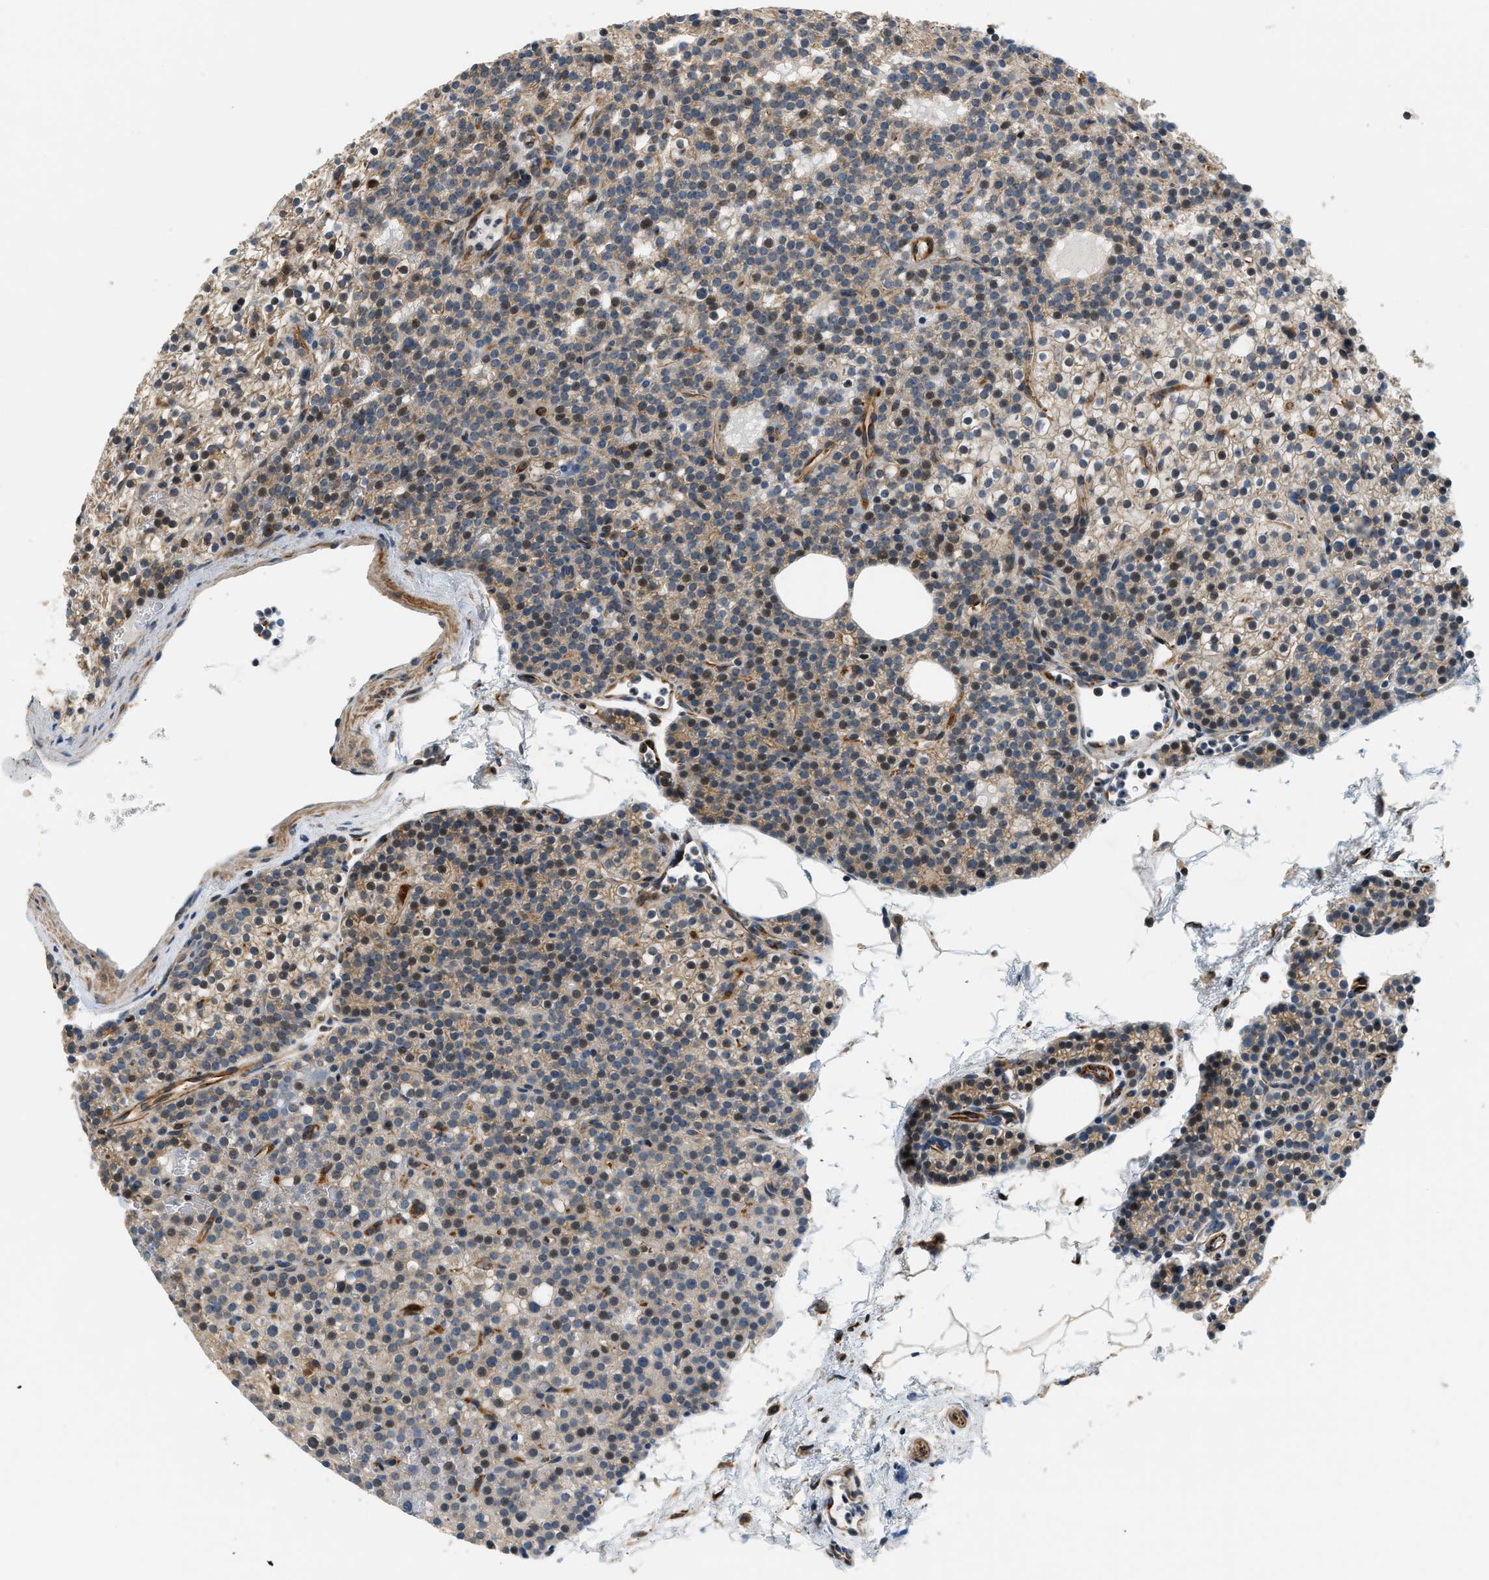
{"staining": {"intensity": "moderate", "quantity": ">75%", "location": "cytoplasmic/membranous"}, "tissue": "parathyroid gland", "cell_type": "Glandular cells", "image_type": "normal", "snomed": [{"axis": "morphology", "description": "Normal tissue, NOS"}, {"axis": "morphology", "description": "Adenoma, NOS"}, {"axis": "topography", "description": "Parathyroid gland"}], "caption": "A high-resolution histopathology image shows IHC staining of normal parathyroid gland, which exhibits moderate cytoplasmic/membranous positivity in about >75% of glandular cells. (DAB (3,3'-diaminobenzidine) IHC with brightfield microscopy, high magnification).", "gene": "ALOX12", "patient": {"sex": "female", "age": 74}}